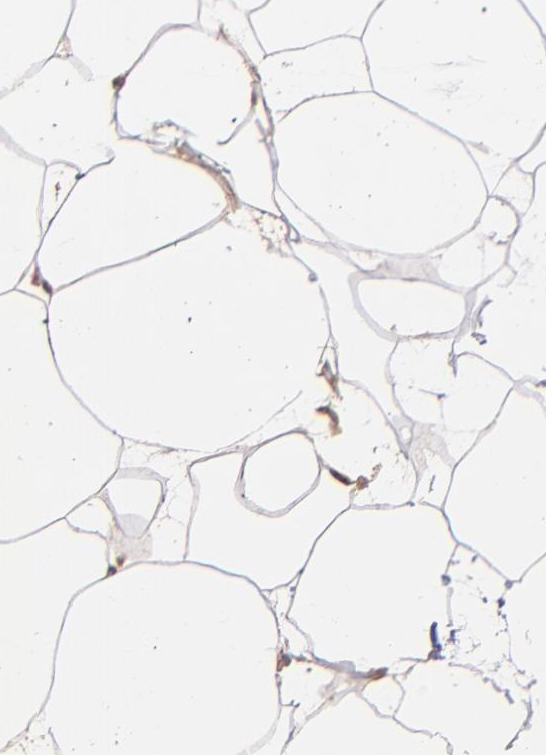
{"staining": {"intensity": "negative", "quantity": "none", "location": "none"}, "tissue": "adipose tissue", "cell_type": "Adipocytes", "image_type": "normal", "snomed": [{"axis": "morphology", "description": "Normal tissue, NOS"}, {"axis": "morphology", "description": "Duct carcinoma"}, {"axis": "topography", "description": "Breast"}, {"axis": "topography", "description": "Adipose tissue"}], "caption": "Immunohistochemistry of unremarkable adipose tissue demonstrates no expression in adipocytes.", "gene": "ABHD12B", "patient": {"sex": "female", "age": 37}}